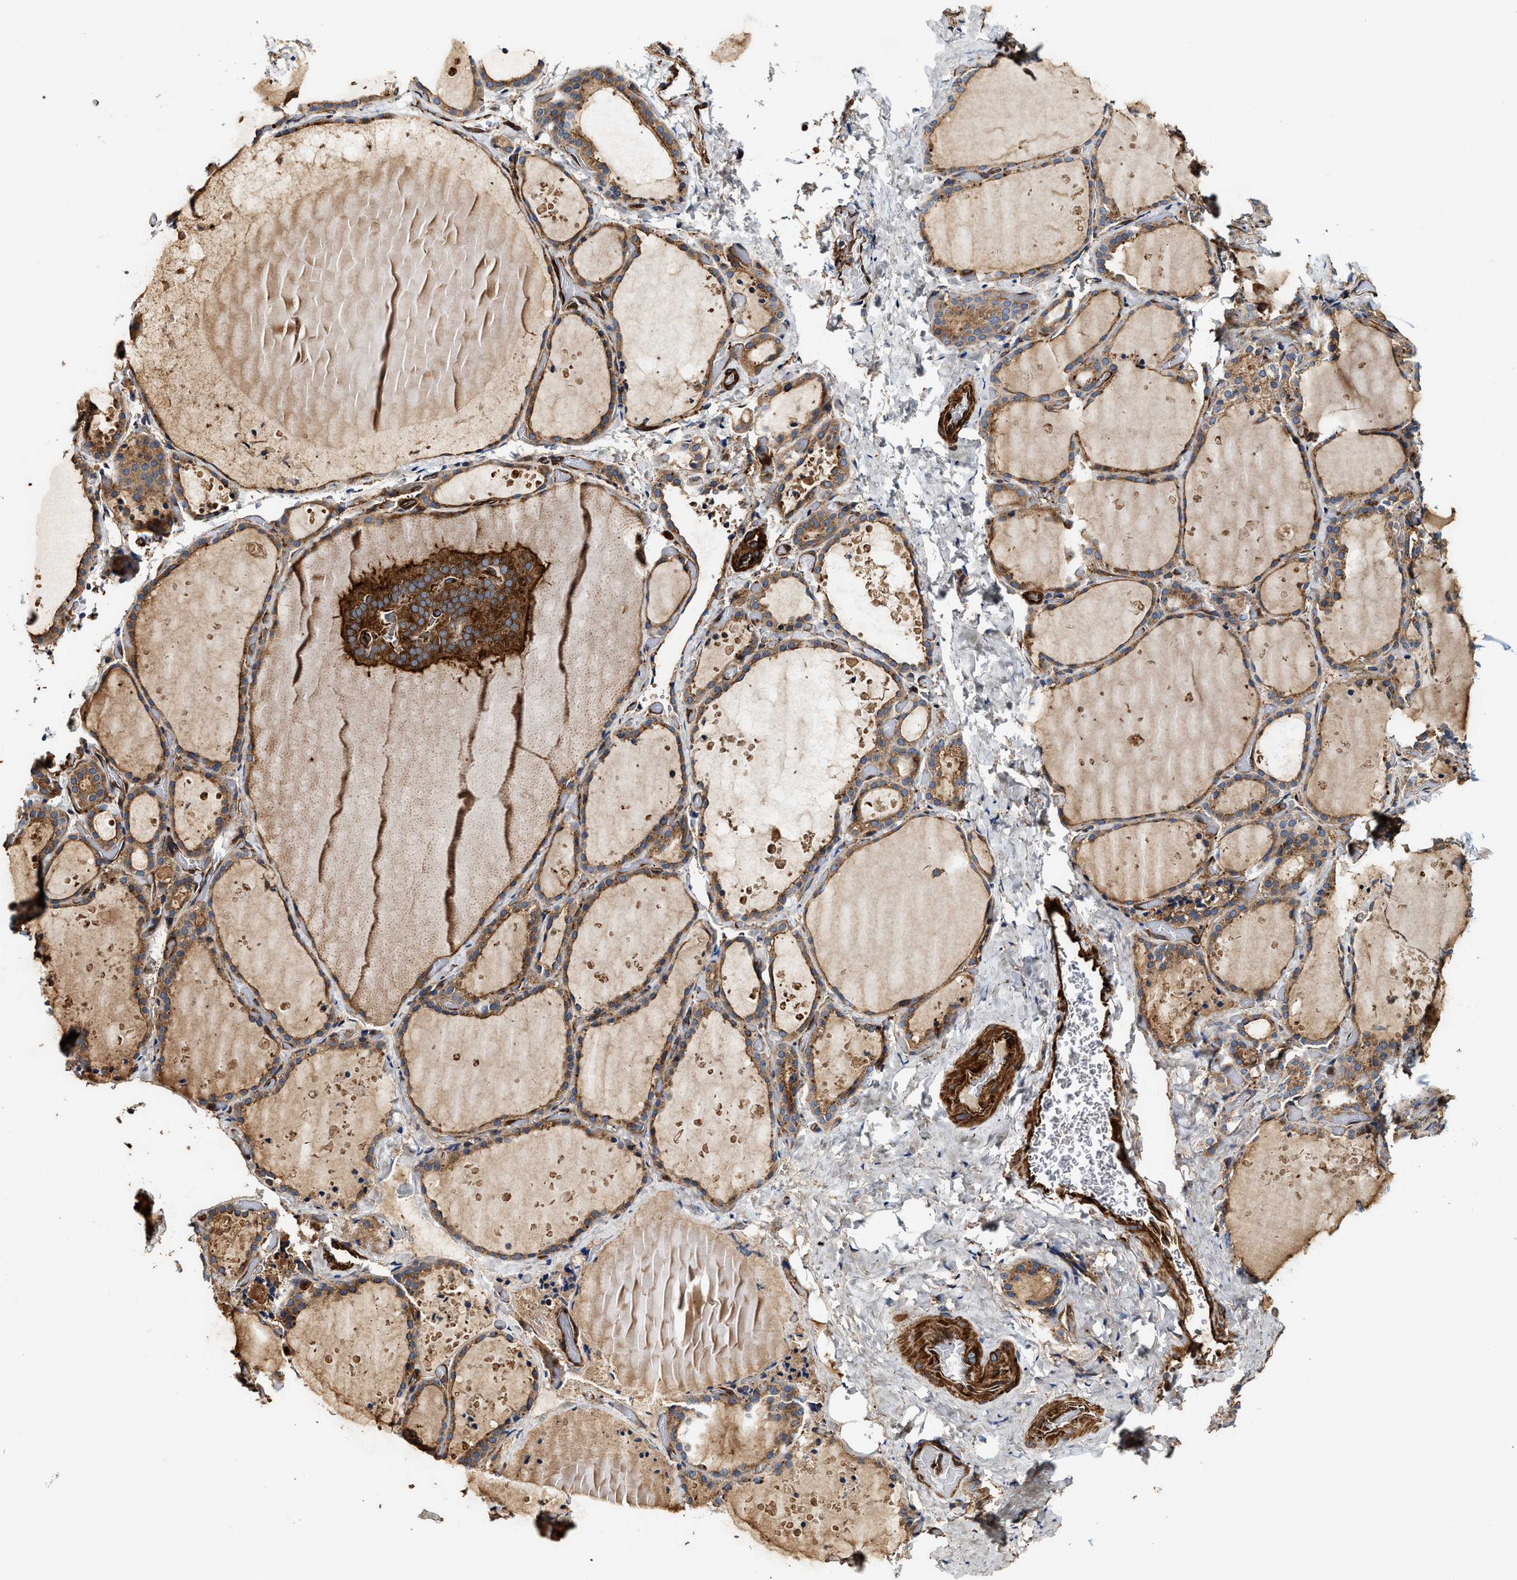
{"staining": {"intensity": "strong", "quantity": "25%-75%", "location": "cytoplasmic/membranous"}, "tissue": "thyroid gland", "cell_type": "Glandular cells", "image_type": "normal", "snomed": [{"axis": "morphology", "description": "Normal tissue, NOS"}, {"axis": "topography", "description": "Thyroid gland"}], "caption": "Immunohistochemical staining of unremarkable thyroid gland demonstrates 25%-75% levels of strong cytoplasmic/membranous protein expression in approximately 25%-75% of glandular cells.", "gene": "HIP1", "patient": {"sex": "female", "age": 44}}